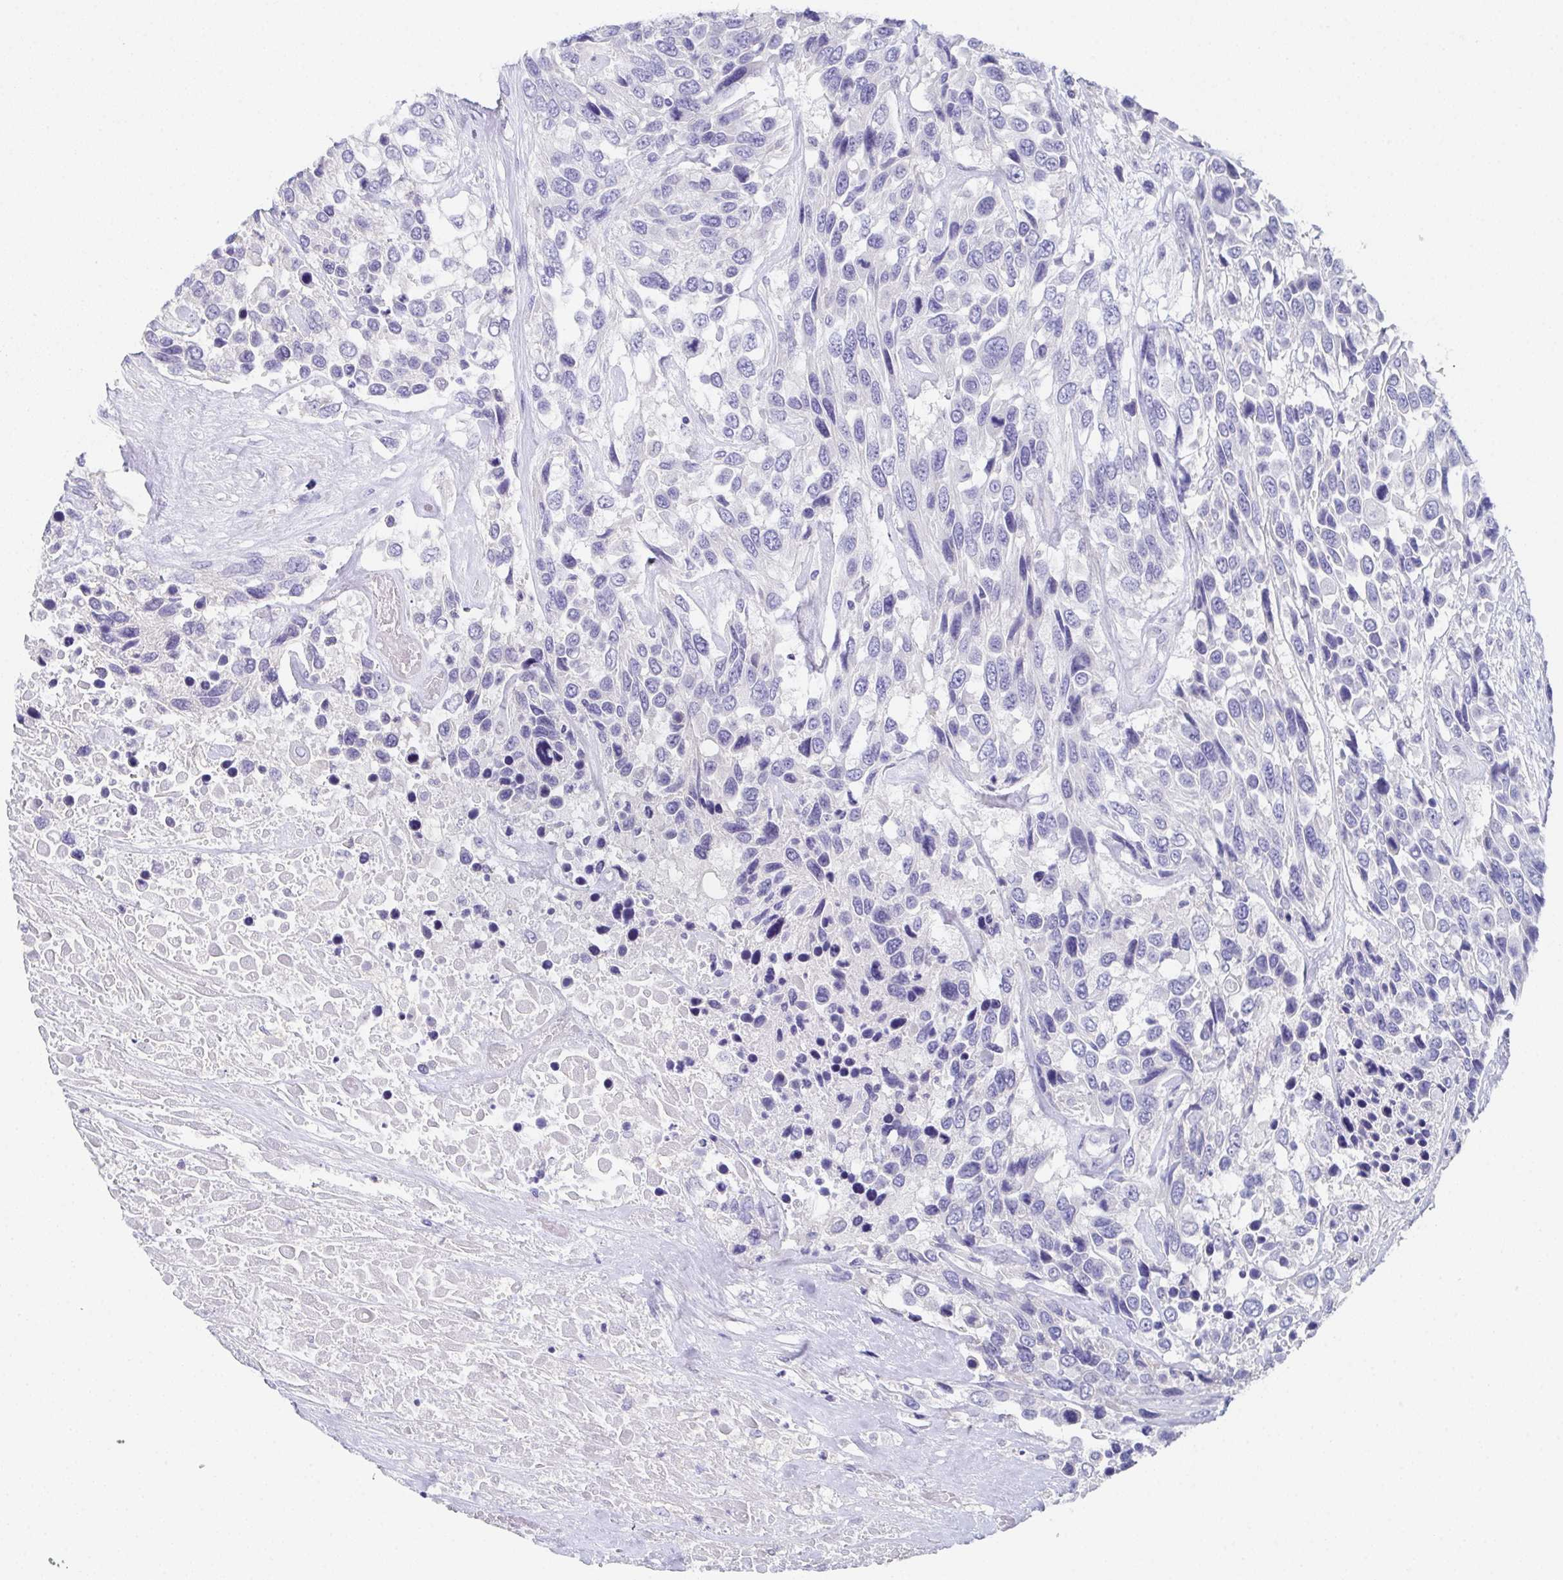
{"staining": {"intensity": "negative", "quantity": "none", "location": "none"}, "tissue": "urothelial cancer", "cell_type": "Tumor cells", "image_type": "cancer", "snomed": [{"axis": "morphology", "description": "Urothelial carcinoma, High grade"}, {"axis": "topography", "description": "Urinary bladder"}], "caption": "Immunohistochemistry (IHC) of human urothelial carcinoma (high-grade) exhibits no staining in tumor cells. Brightfield microscopy of immunohistochemistry stained with DAB (brown) and hematoxylin (blue), captured at high magnification.", "gene": "SSC4D", "patient": {"sex": "female", "age": 70}}